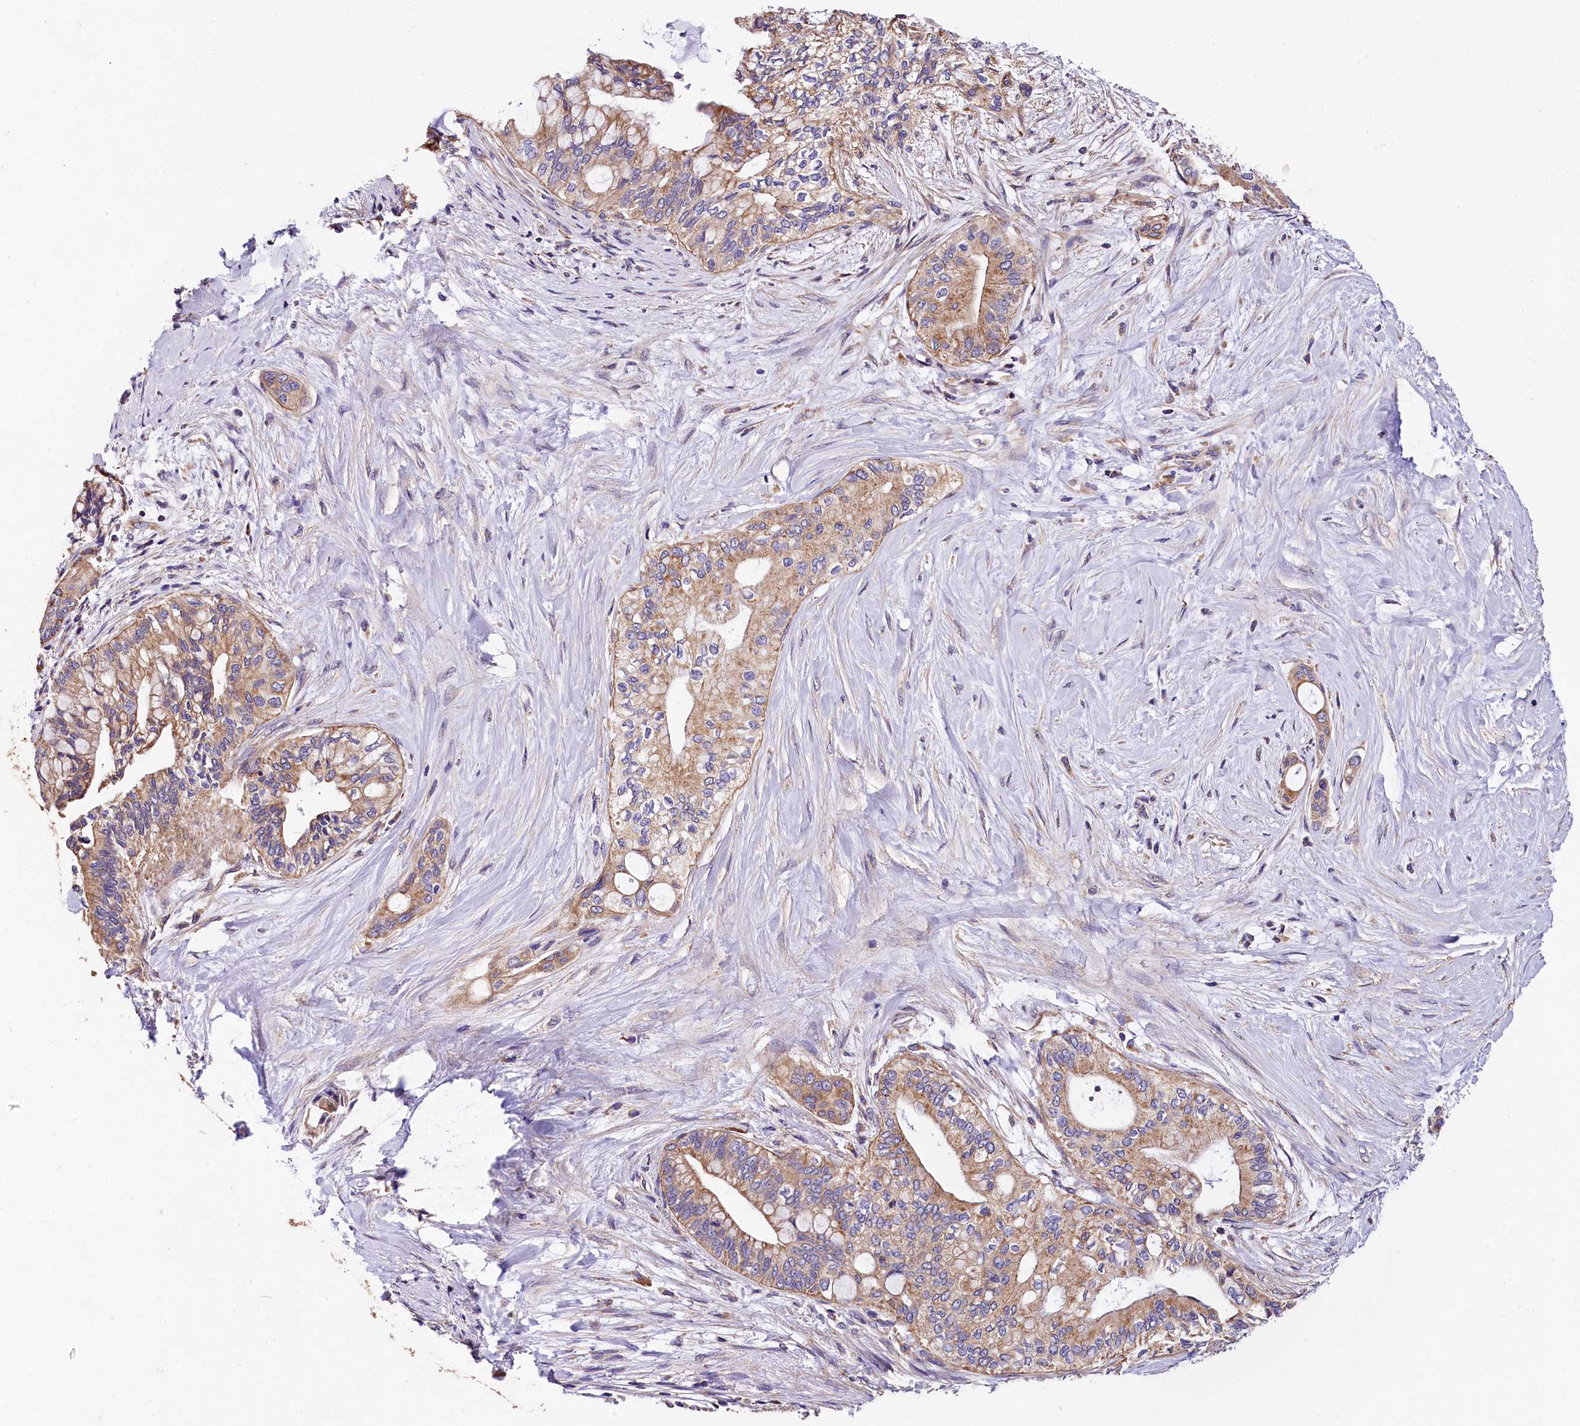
{"staining": {"intensity": "moderate", "quantity": "25%-75%", "location": "cytoplasmic/membranous"}, "tissue": "pancreatic cancer", "cell_type": "Tumor cells", "image_type": "cancer", "snomed": [{"axis": "morphology", "description": "Adenocarcinoma, NOS"}, {"axis": "topography", "description": "Pancreas"}], "caption": "This micrograph demonstrates IHC staining of human adenocarcinoma (pancreatic), with medium moderate cytoplasmic/membranous expression in about 25%-75% of tumor cells.", "gene": "ACAA2", "patient": {"sex": "male", "age": 46}}